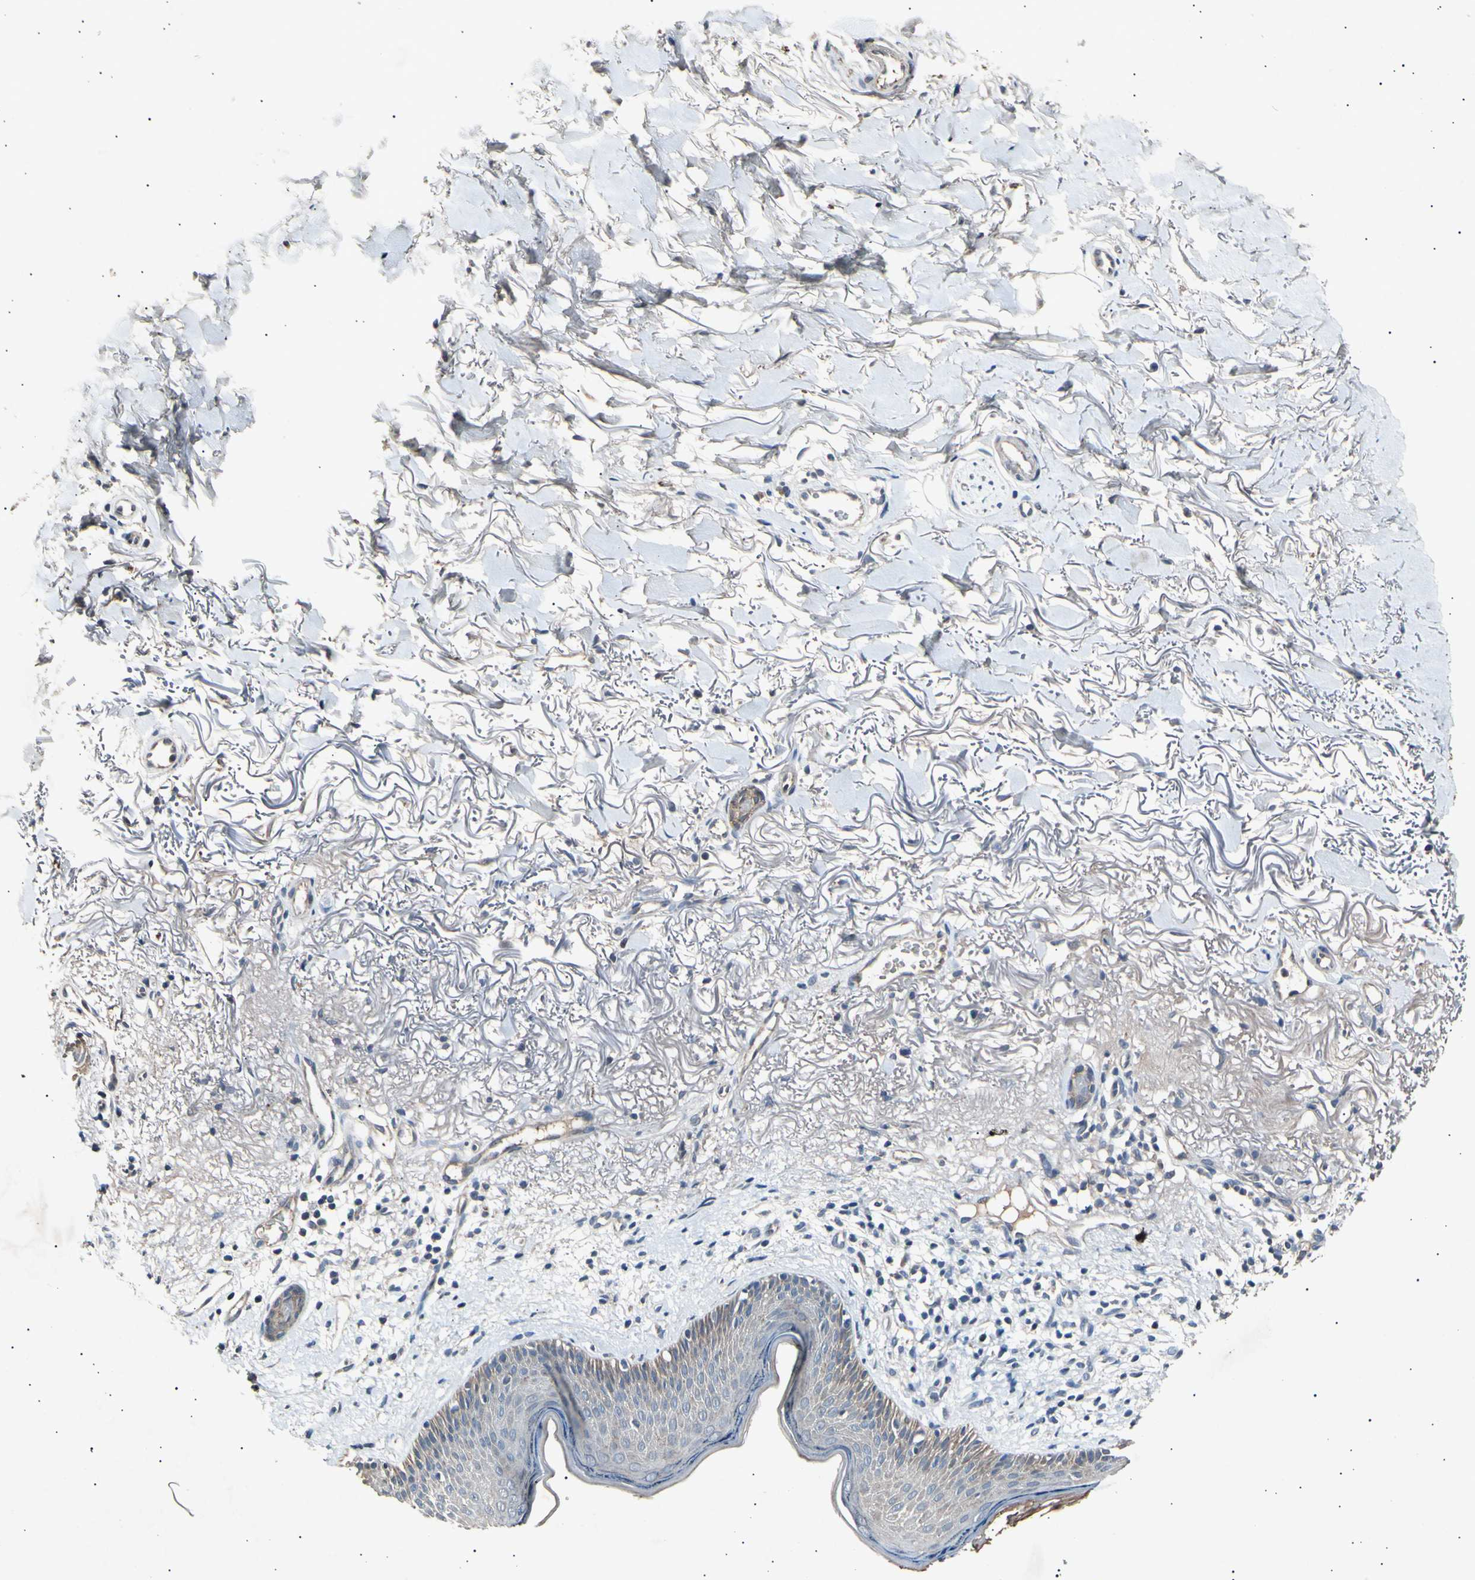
{"staining": {"intensity": "weak", "quantity": "<25%", "location": "cytoplasmic/membranous"}, "tissue": "skin cancer", "cell_type": "Tumor cells", "image_type": "cancer", "snomed": [{"axis": "morphology", "description": "Normal tissue, NOS"}, {"axis": "morphology", "description": "Basal cell carcinoma"}, {"axis": "topography", "description": "Skin"}], "caption": "Immunohistochemistry (IHC) photomicrograph of neoplastic tissue: human basal cell carcinoma (skin) stained with DAB (3,3'-diaminobenzidine) shows no significant protein expression in tumor cells.", "gene": "ADCY3", "patient": {"sex": "female", "age": 70}}